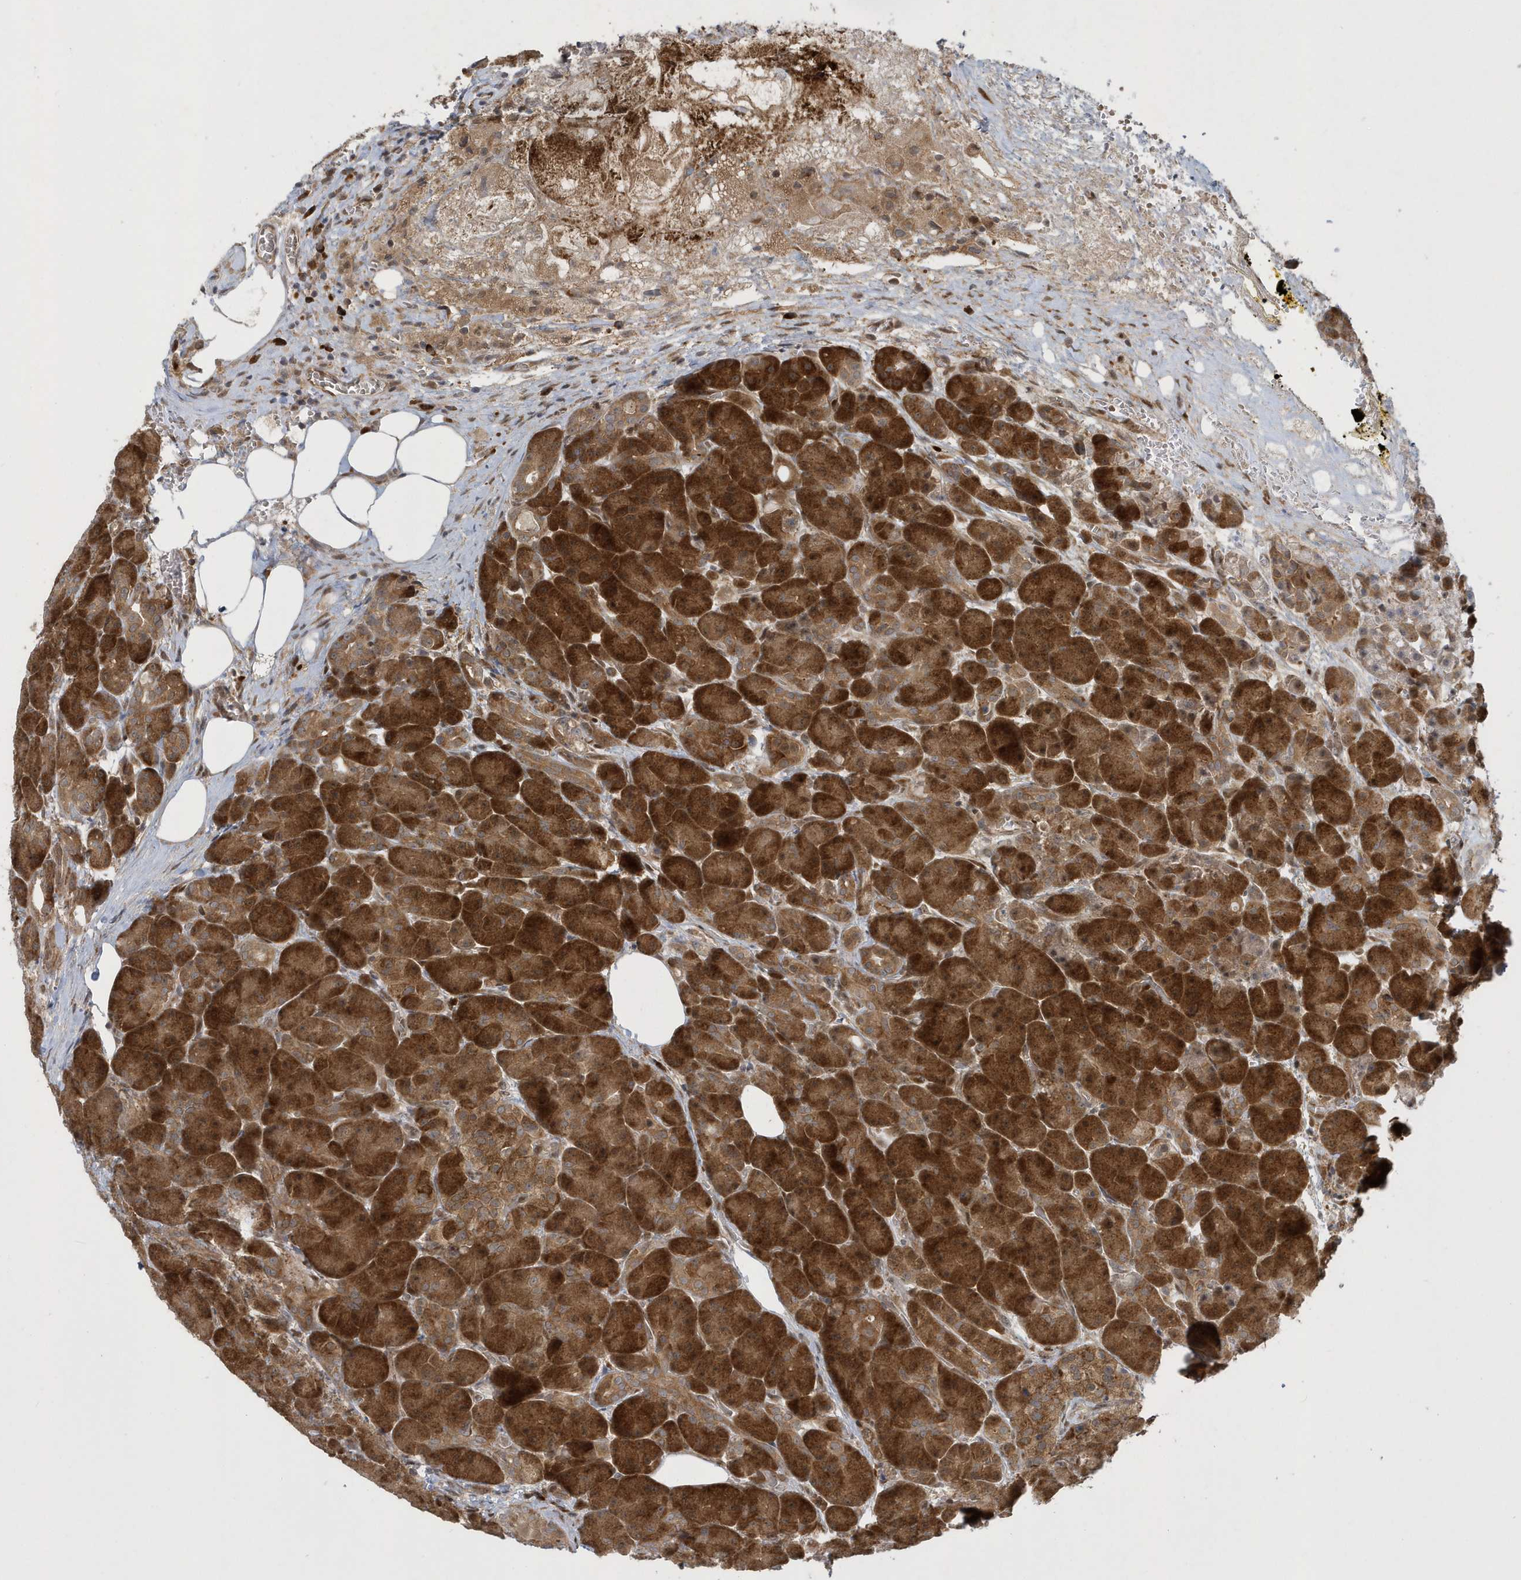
{"staining": {"intensity": "strong", "quantity": ">75%", "location": "cytoplasmic/membranous"}, "tissue": "pancreas", "cell_type": "Exocrine glandular cells", "image_type": "normal", "snomed": [{"axis": "morphology", "description": "Normal tissue, NOS"}, {"axis": "topography", "description": "Pancreas"}], "caption": "This is a photomicrograph of immunohistochemistry staining of unremarkable pancreas, which shows strong staining in the cytoplasmic/membranous of exocrine glandular cells.", "gene": "ATG4A", "patient": {"sex": "male", "age": 63}}